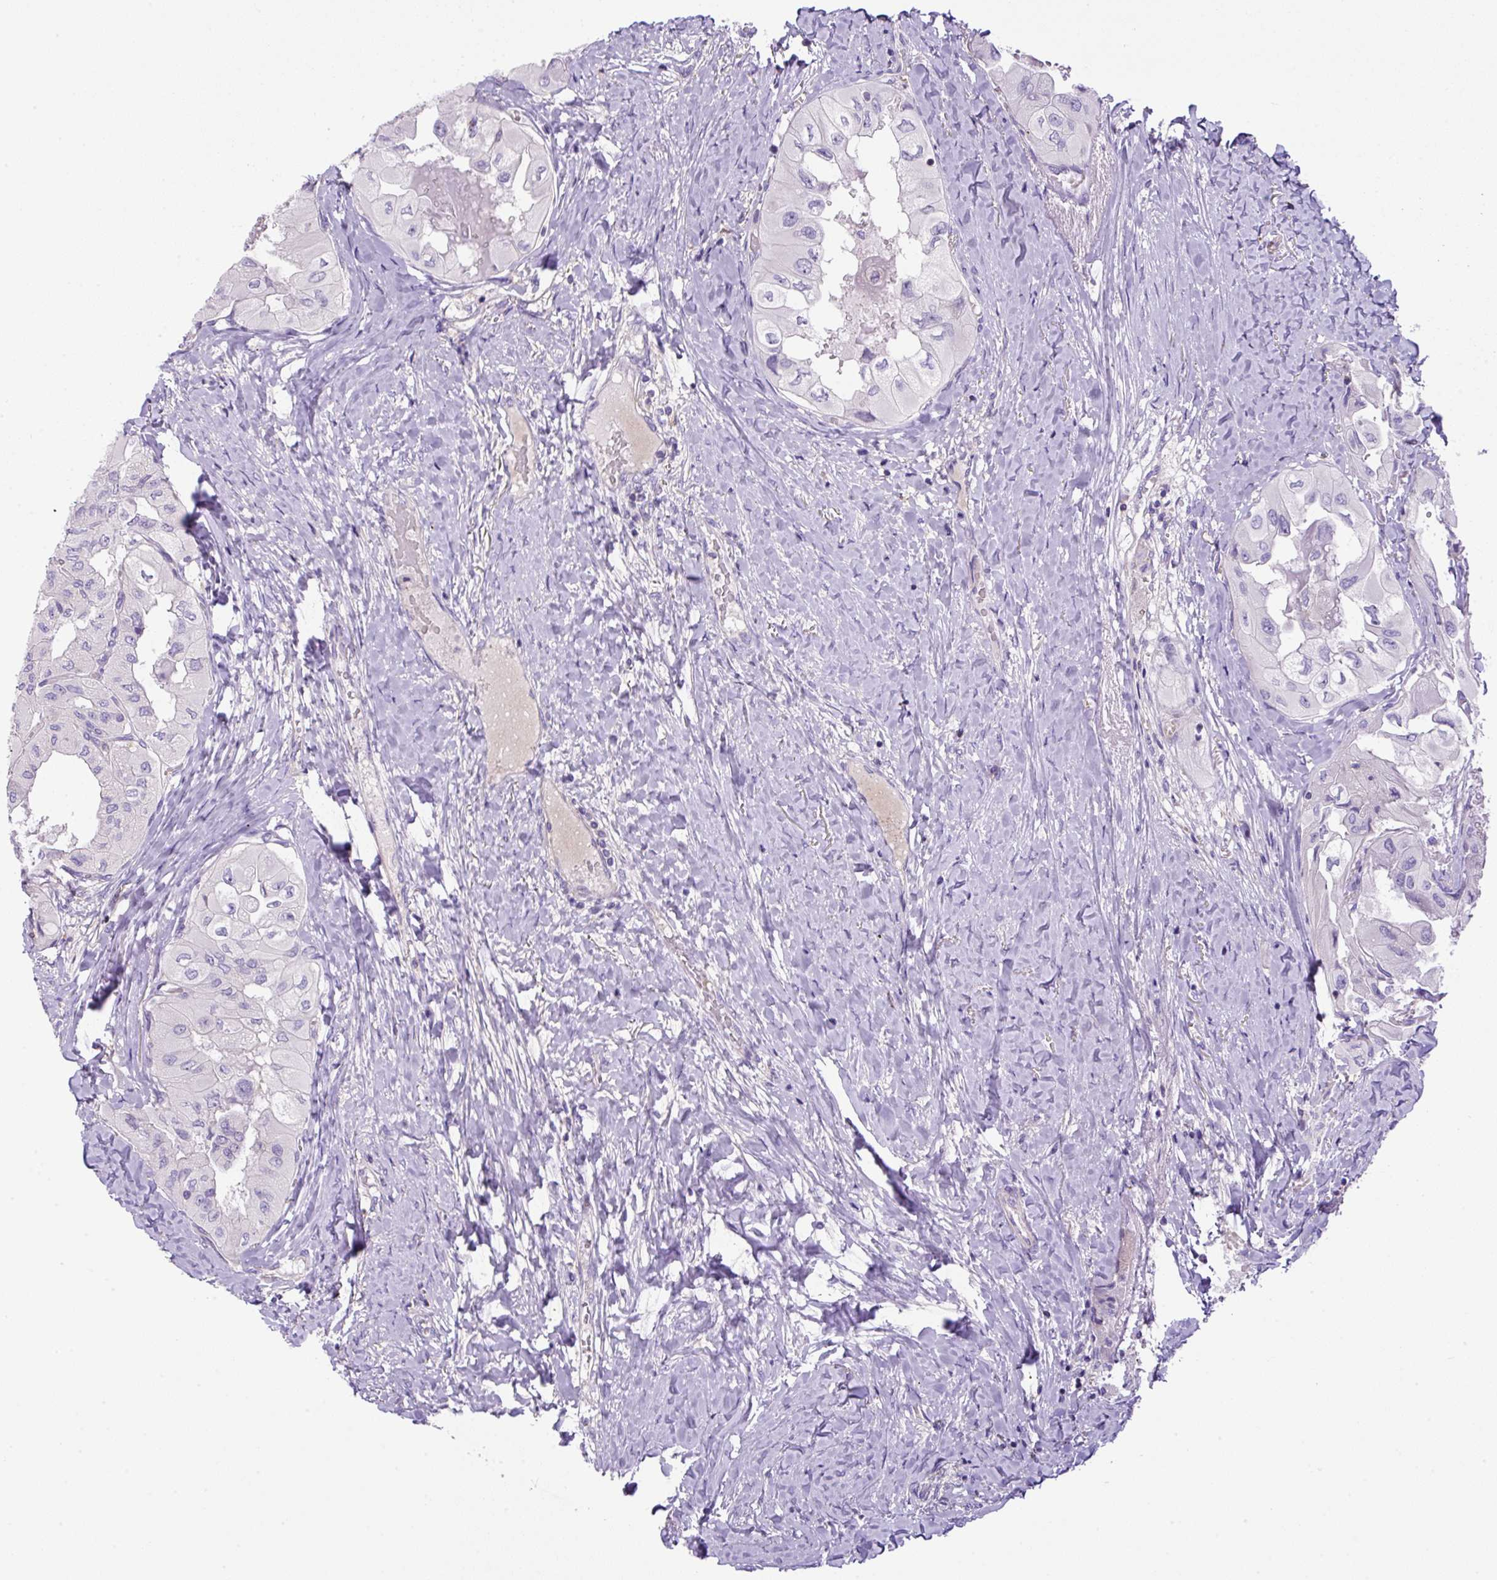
{"staining": {"intensity": "negative", "quantity": "none", "location": "none"}, "tissue": "thyroid cancer", "cell_type": "Tumor cells", "image_type": "cancer", "snomed": [{"axis": "morphology", "description": "Normal tissue, NOS"}, {"axis": "morphology", "description": "Papillary adenocarcinoma, NOS"}, {"axis": "topography", "description": "Thyroid gland"}], "caption": "Human papillary adenocarcinoma (thyroid) stained for a protein using IHC reveals no staining in tumor cells.", "gene": "NPTN", "patient": {"sex": "female", "age": 59}}